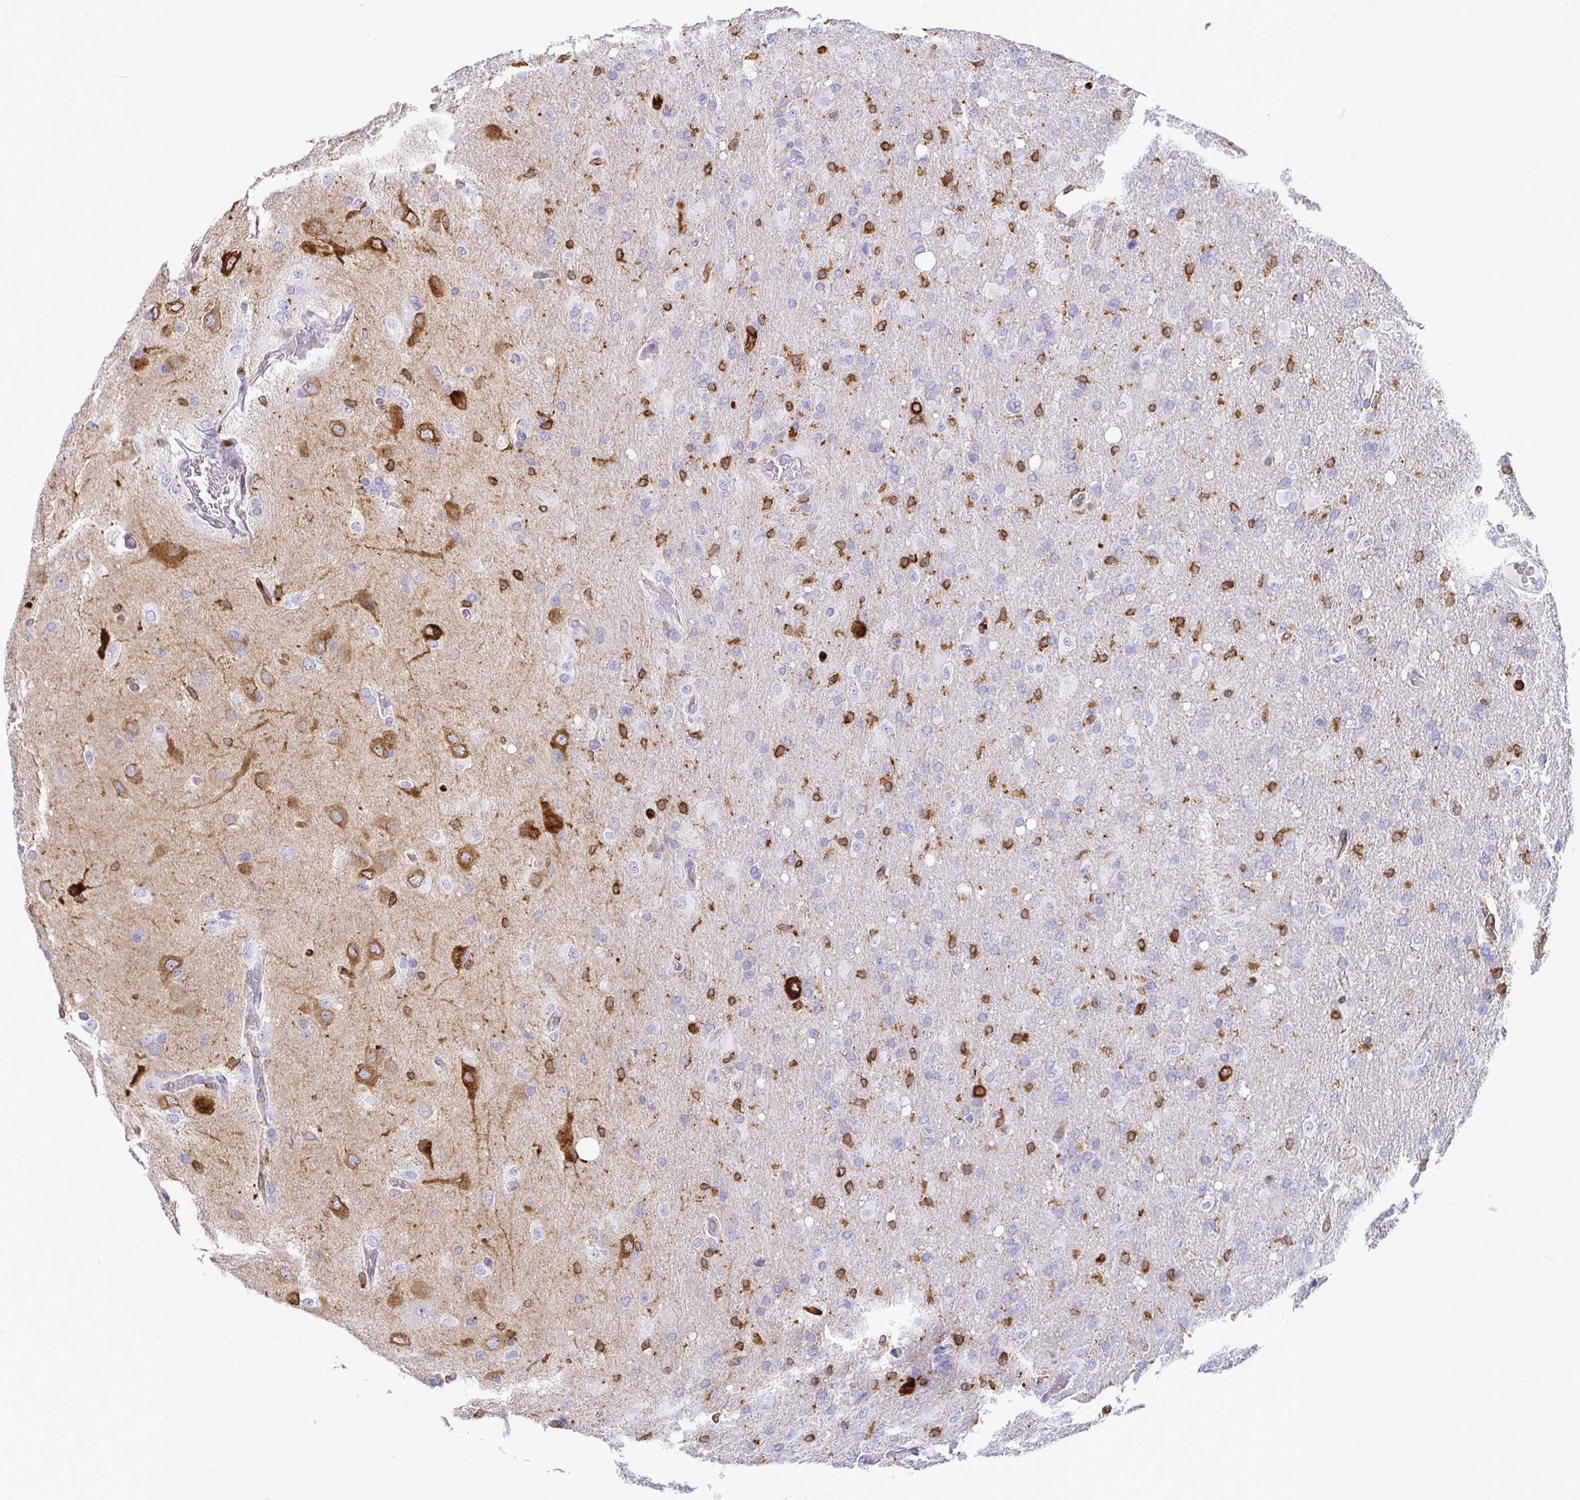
{"staining": {"intensity": "moderate", "quantity": "<25%", "location": "cytoplasmic/membranous"}, "tissue": "glioma", "cell_type": "Tumor cells", "image_type": "cancer", "snomed": [{"axis": "morphology", "description": "Glioma, malignant, High grade"}, {"axis": "topography", "description": "Brain"}], "caption": "Protein expression analysis of human malignant glioma (high-grade) reveals moderate cytoplasmic/membranous expression in approximately <25% of tumor cells.", "gene": "TP53I11", "patient": {"sex": "male", "age": 53}}